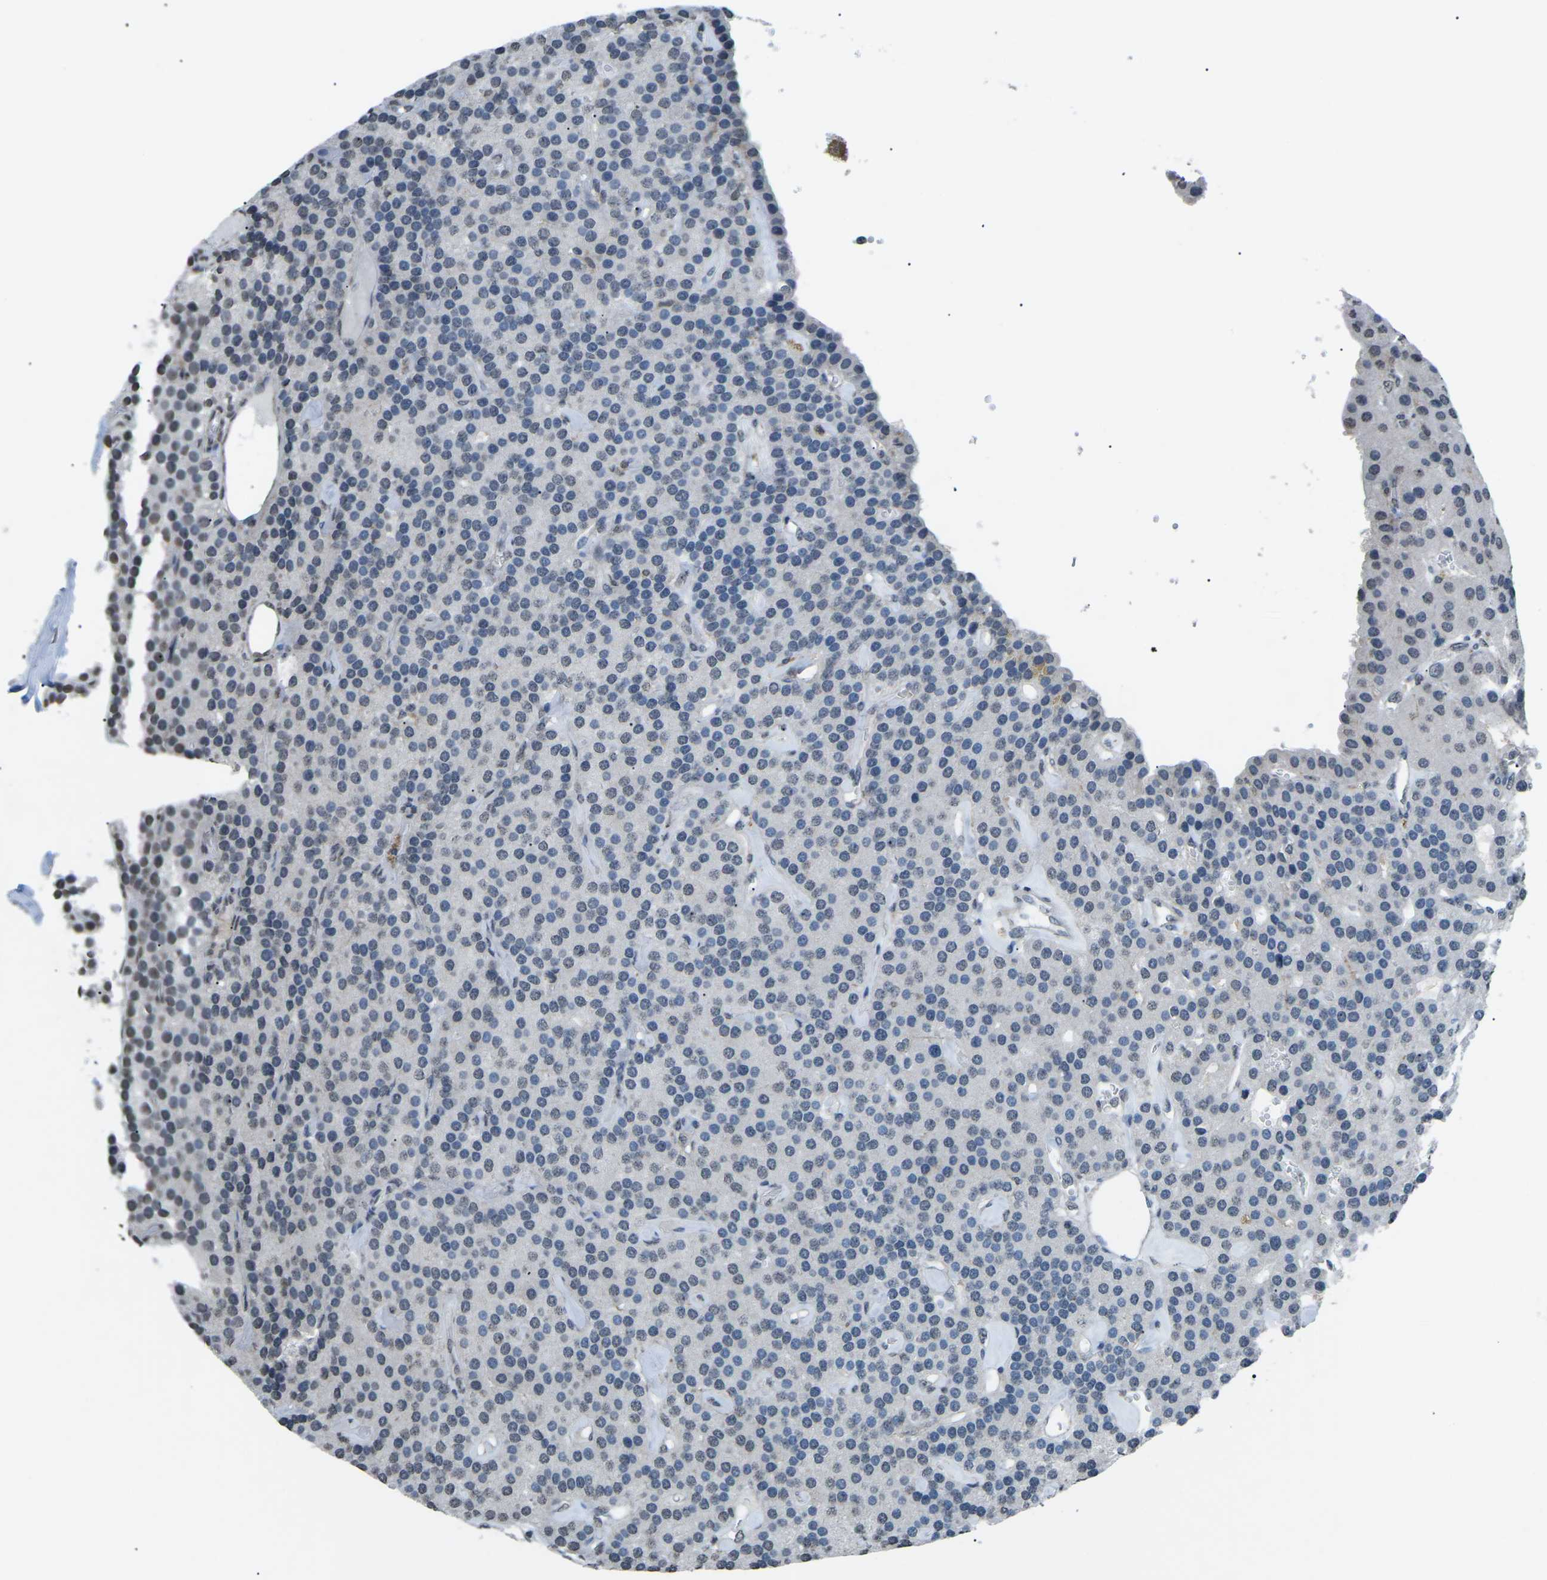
{"staining": {"intensity": "negative", "quantity": "none", "location": "none"}, "tissue": "parathyroid gland", "cell_type": "Glandular cells", "image_type": "normal", "snomed": [{"axis": "morphology", "description": "Normal tissue, NOS"}, {"axis": "morphology", "description": "Adenoma, NOS"}, {"axis": "topography", "description": "Parathyroid gland"}], "caption": "An IHC photomicrograph of benign parathyroid gland is shown. There is no staining in glandular cells of parathyroid gland. (Brightfield microscopy of DAB (3,3'-diaminobenzidine) immunohistochemistry at high magnification).", "gene": "TFR2", "patient": {"sex": "female", "age": 86}}